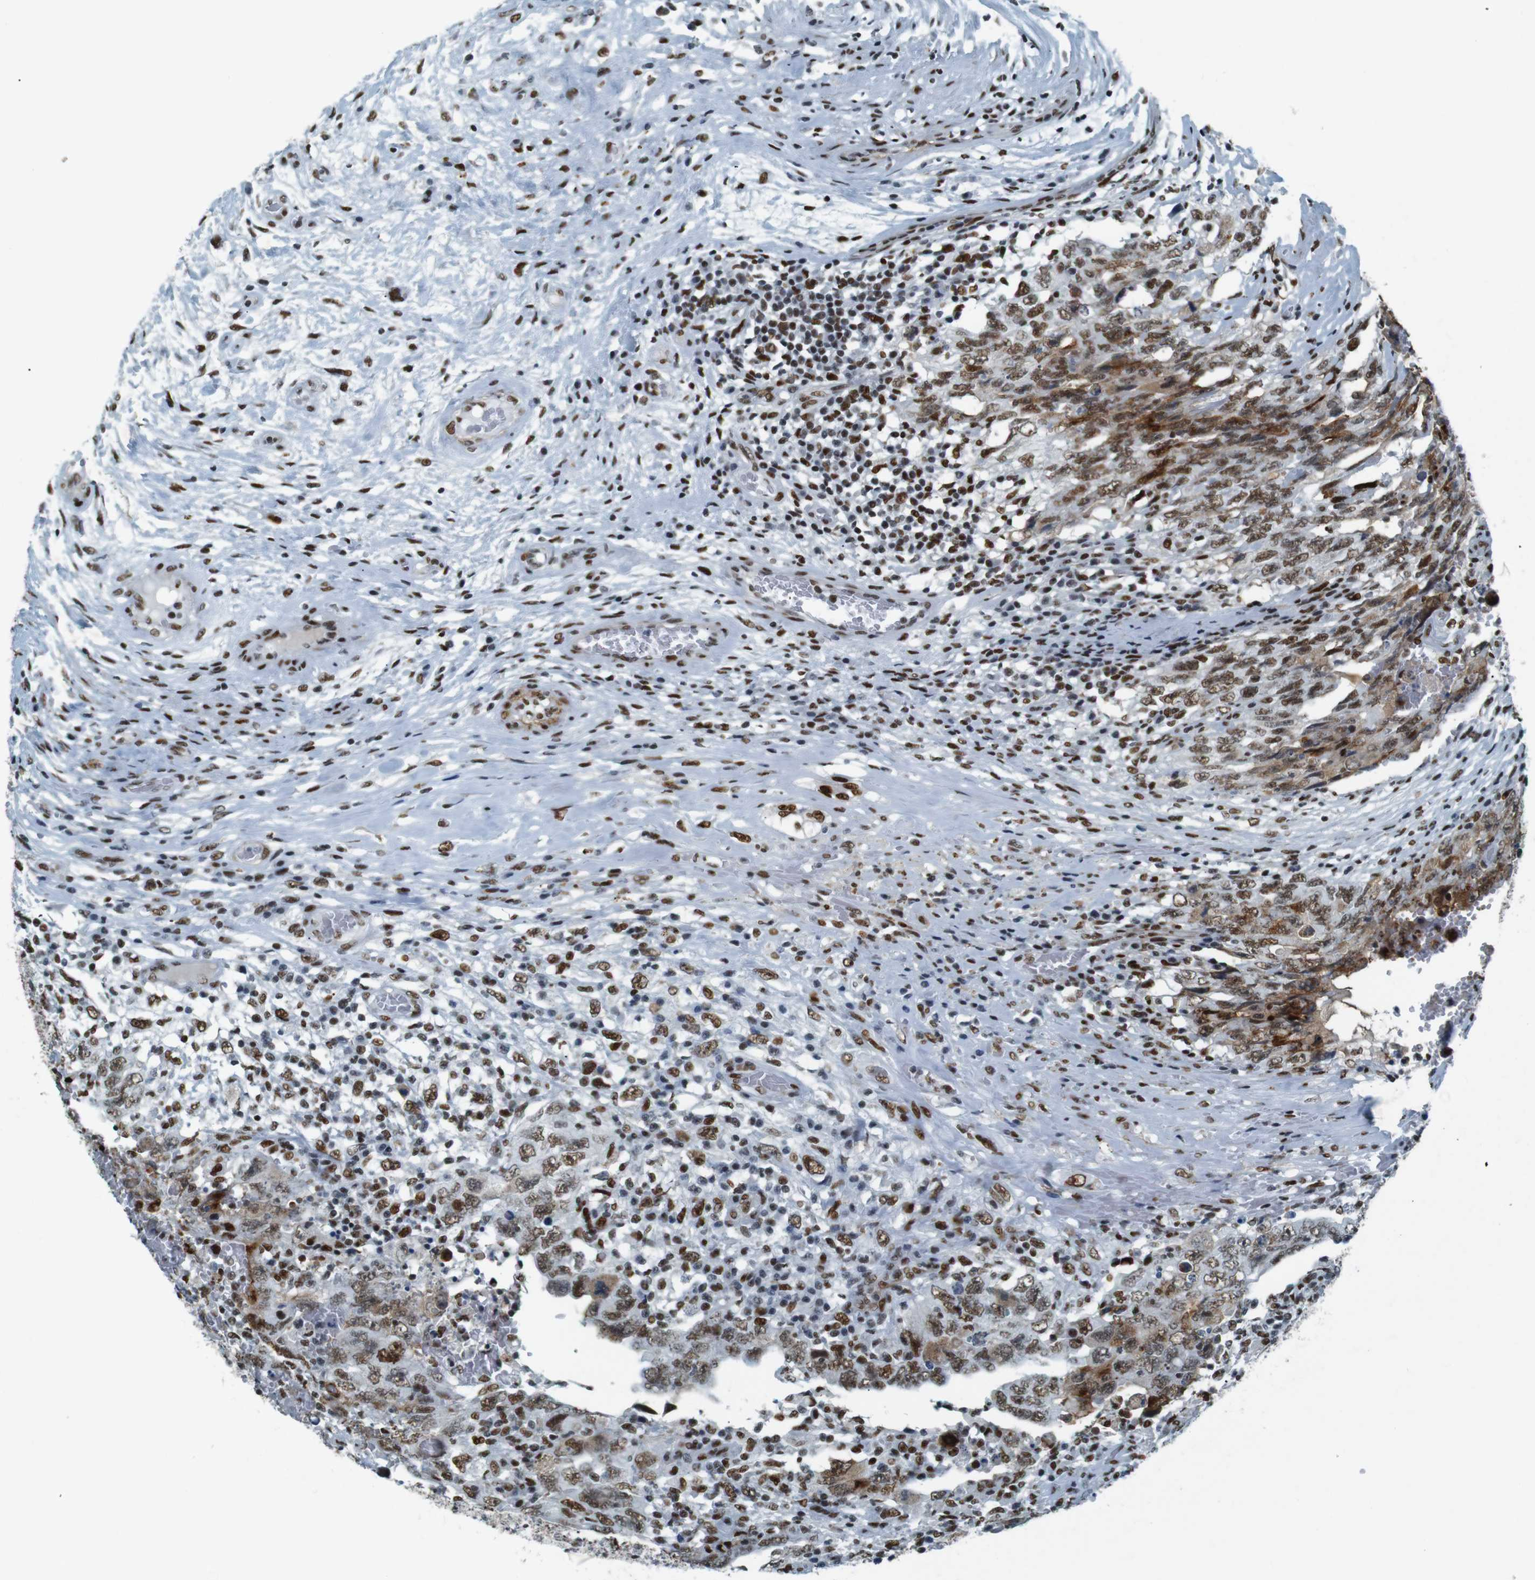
{"staining": {"intensity": "moderate", "quantity": ">75%", "location": "nuclear"}, "tissue": "testis cancer", "cell_type": "Tumor cells", "image_type": "cancer", "snomed": [{"axis": "morphology", "description": "Carcinoma, Embryonal, NOS"}, {"axis": "topography", "description": "Testis"}], "caption": "Brown immunohistochemical staining in testis cancer (embryonal carcinoma) displays moderate nuclear positivity in approximately >75% of tumor cells. The staining was performed using DAB to visualize the protein expression in brown, while the nuclei were stained in blue with hematoxylin (Magnification: 20x).", "gene": "HEXIM1", "patient": {"sex": "male", "age": 26}}